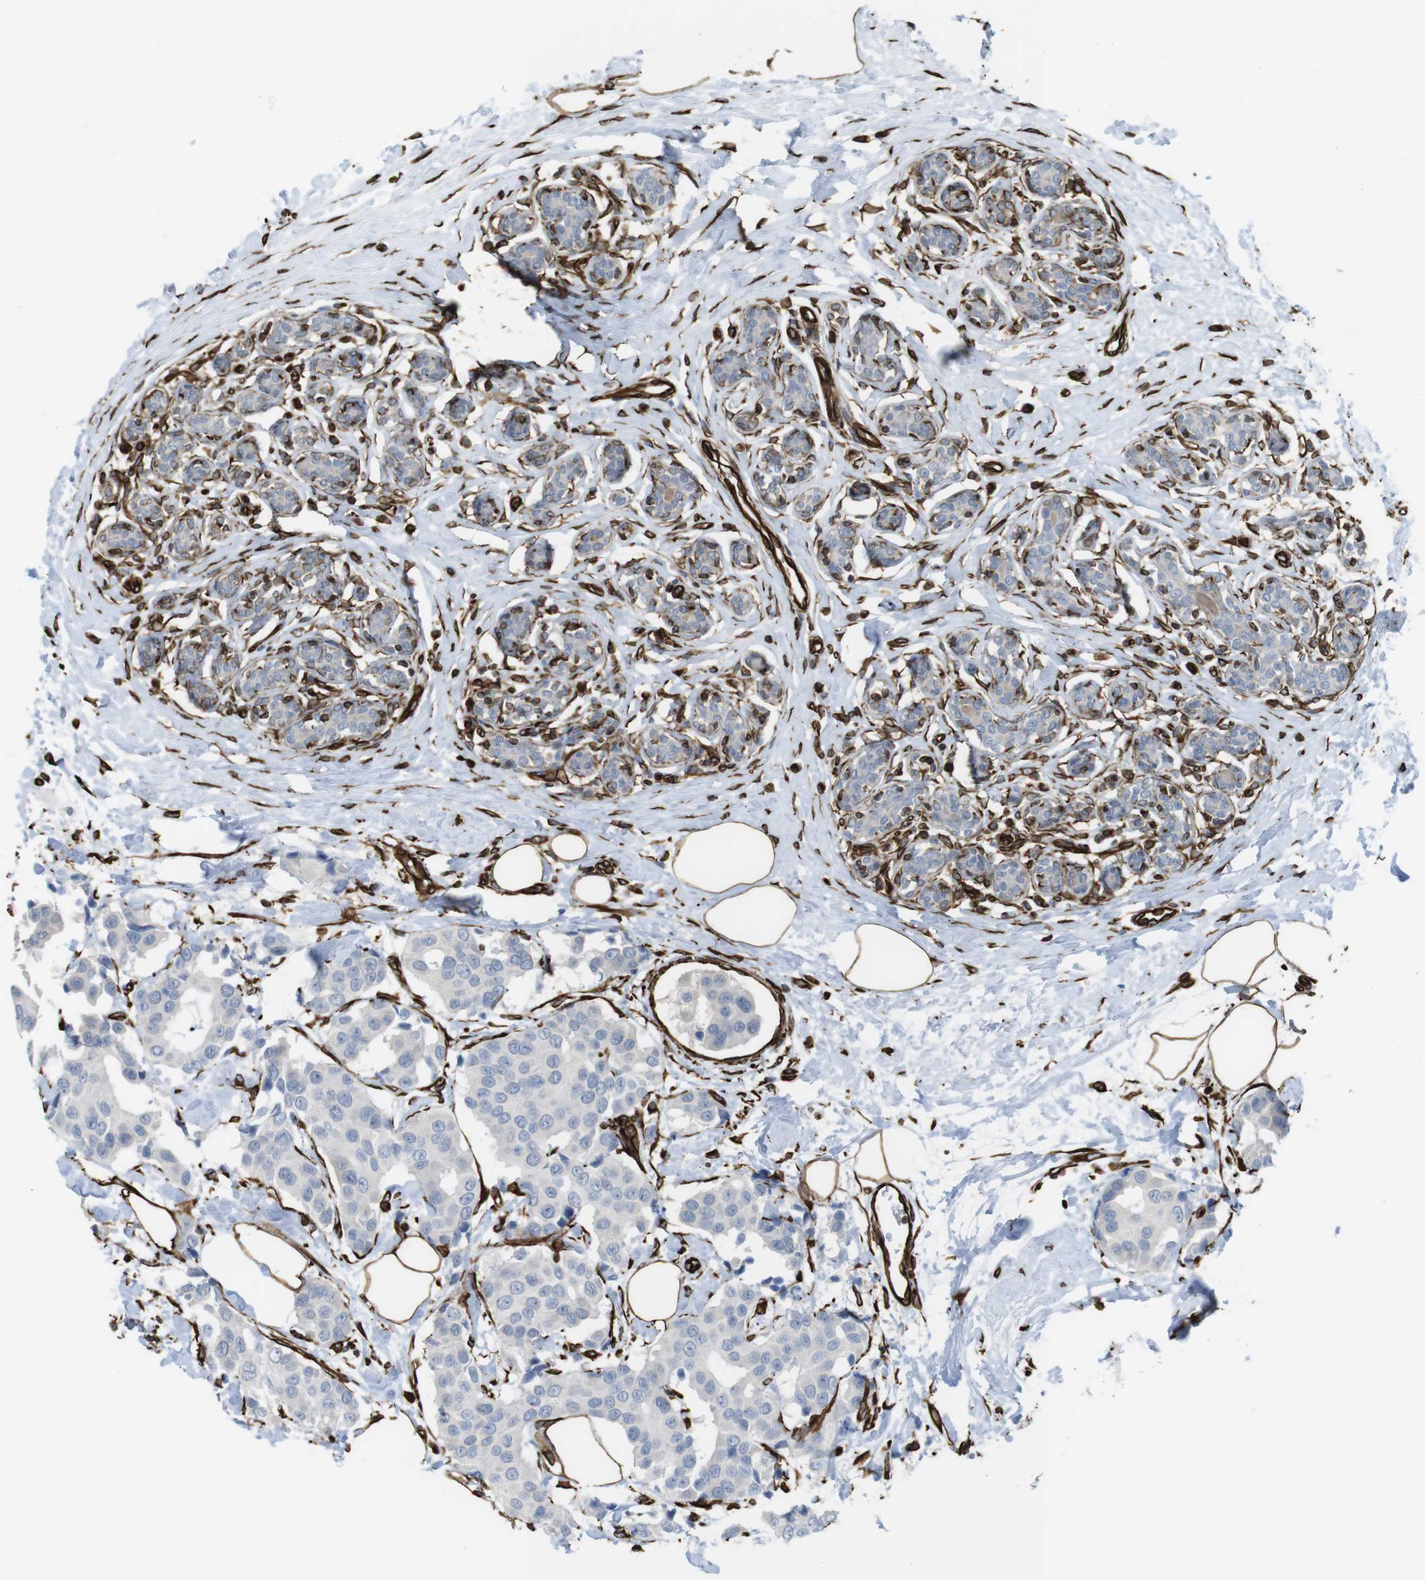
{"staining": {"intensity": "negative", "quantity": "none", "location": "none"}, "tissue": "breast cancer", "cell_type": "Tumor cells", "image_type": "cancer", "snomed": [{"axis": "morphology", "description": "Normal tissue, NOS"}, {"axis": "morphology", "description": "Duct carcinoma"}, {"axis": "topography", "description": "Breast"}], "caption": "High magnification brightfield microscopy of breast cancer stained with DAB (brown) and counterstained with hematoxylin (blue): tumor cells show no significant staining. The staining is performed using DAB brown chromogen with nuclei counter-stained in using hematoxylin.", "gene": "RALGPS1", "patient": {"sex": "female", "age": 39}}